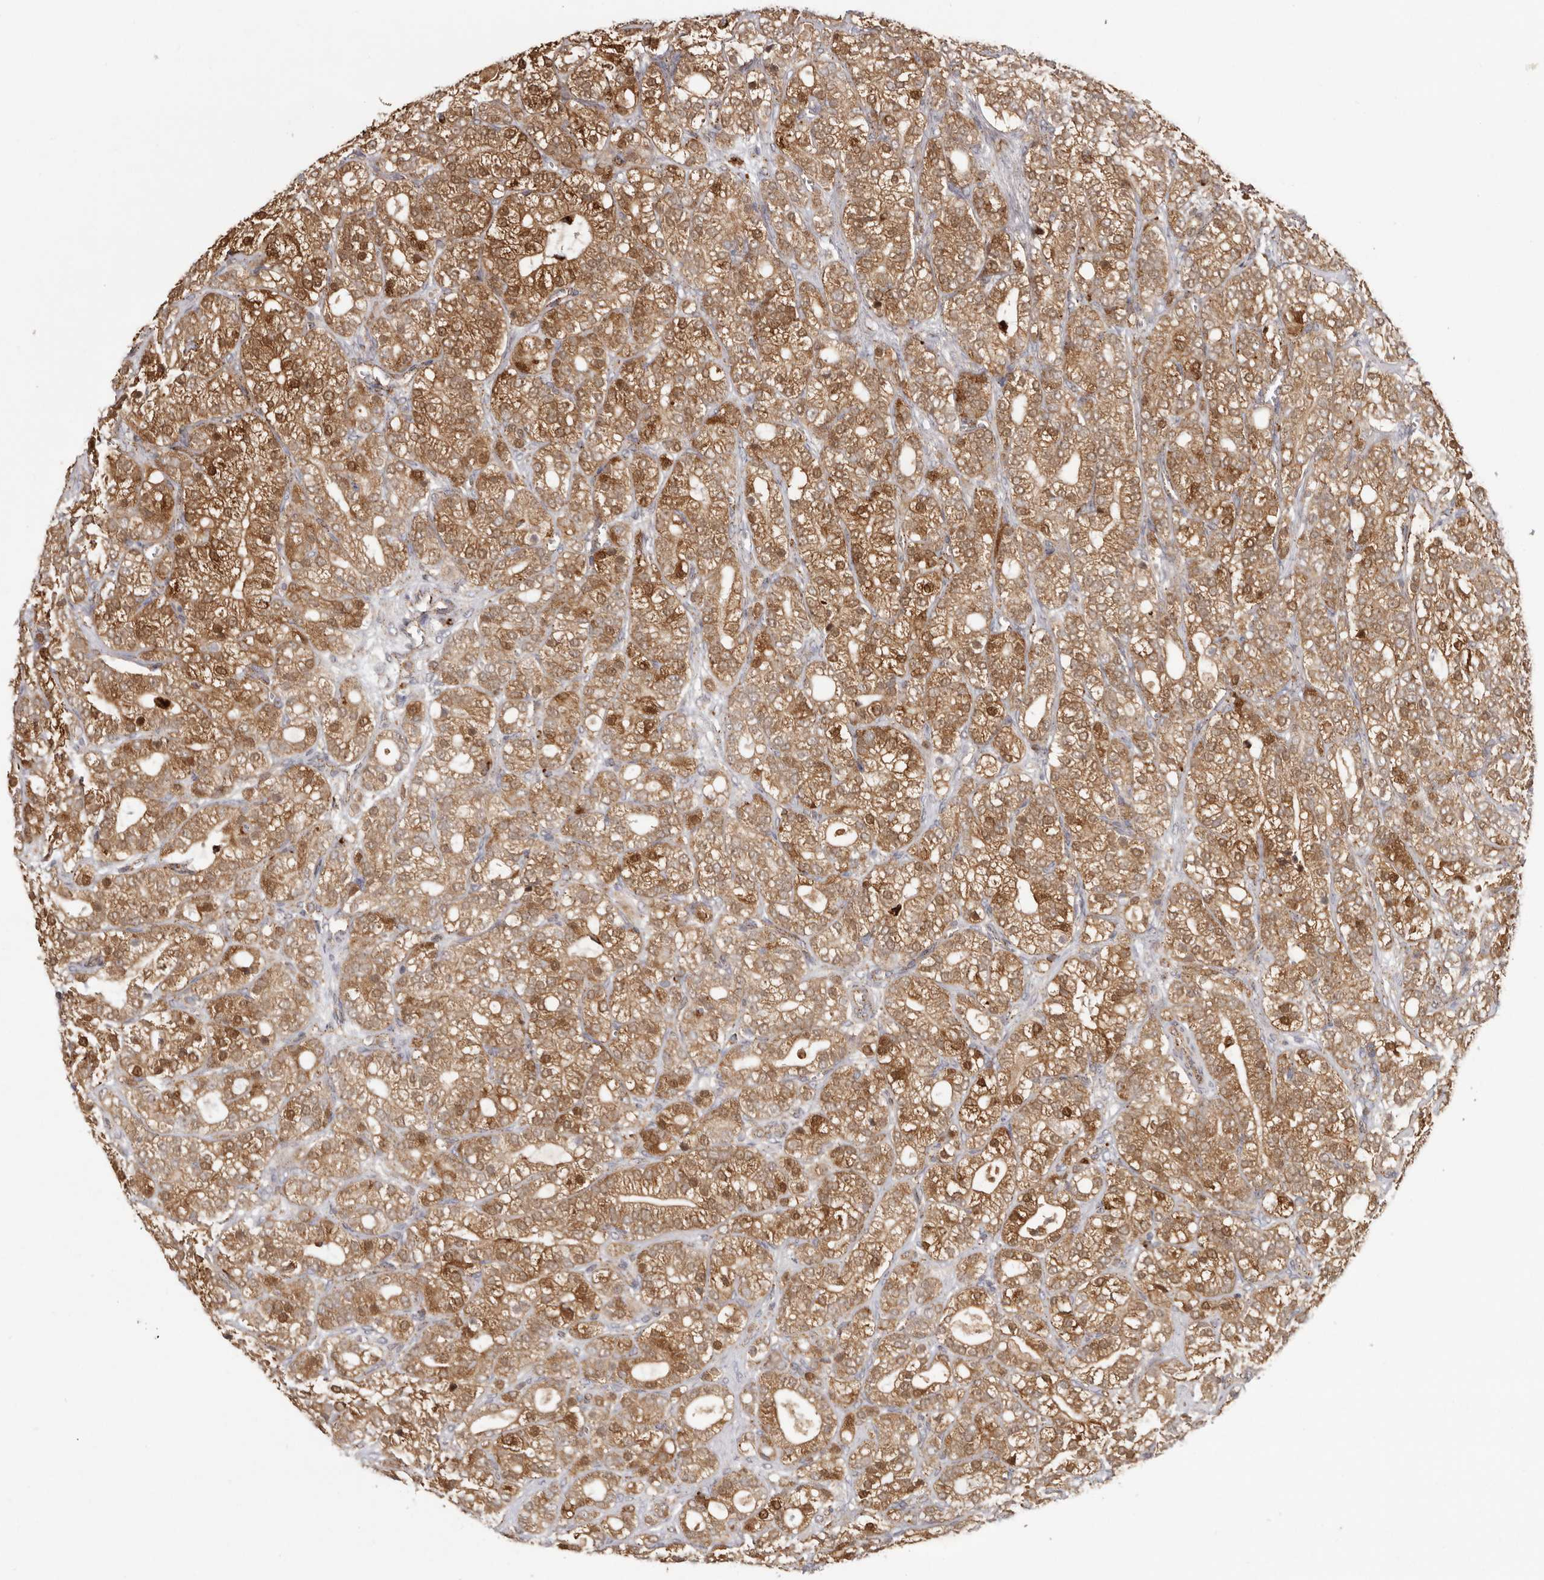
{"staining": {"intensity": "moderate", "quantity": ">75%", "location": "cytoplasmic/membranous"}, "tissue": "prostate cancer", "cell_type": "Tumor cells", "image_type": "cancer", "snomed": [{"axis": "morphology", "description": "Adenocarcinoma, High grade"}, {"axis": "topography", "description": "Prostate"}], "caption": "An IHC histopathology image of tumor tissue is shown. Protein staining in brown labels moderate cytoplasmic/membranous positivity in prostate adenocarcinoma (high-grade) within tumor cells. The staining was performed using DAB to visualize the protein expression in brown, while the nuclei were stained in blue with hematoxylin (Magnification: 20x).", "gene": "GRN", "patient": {"sex": "male", "age": 57}}